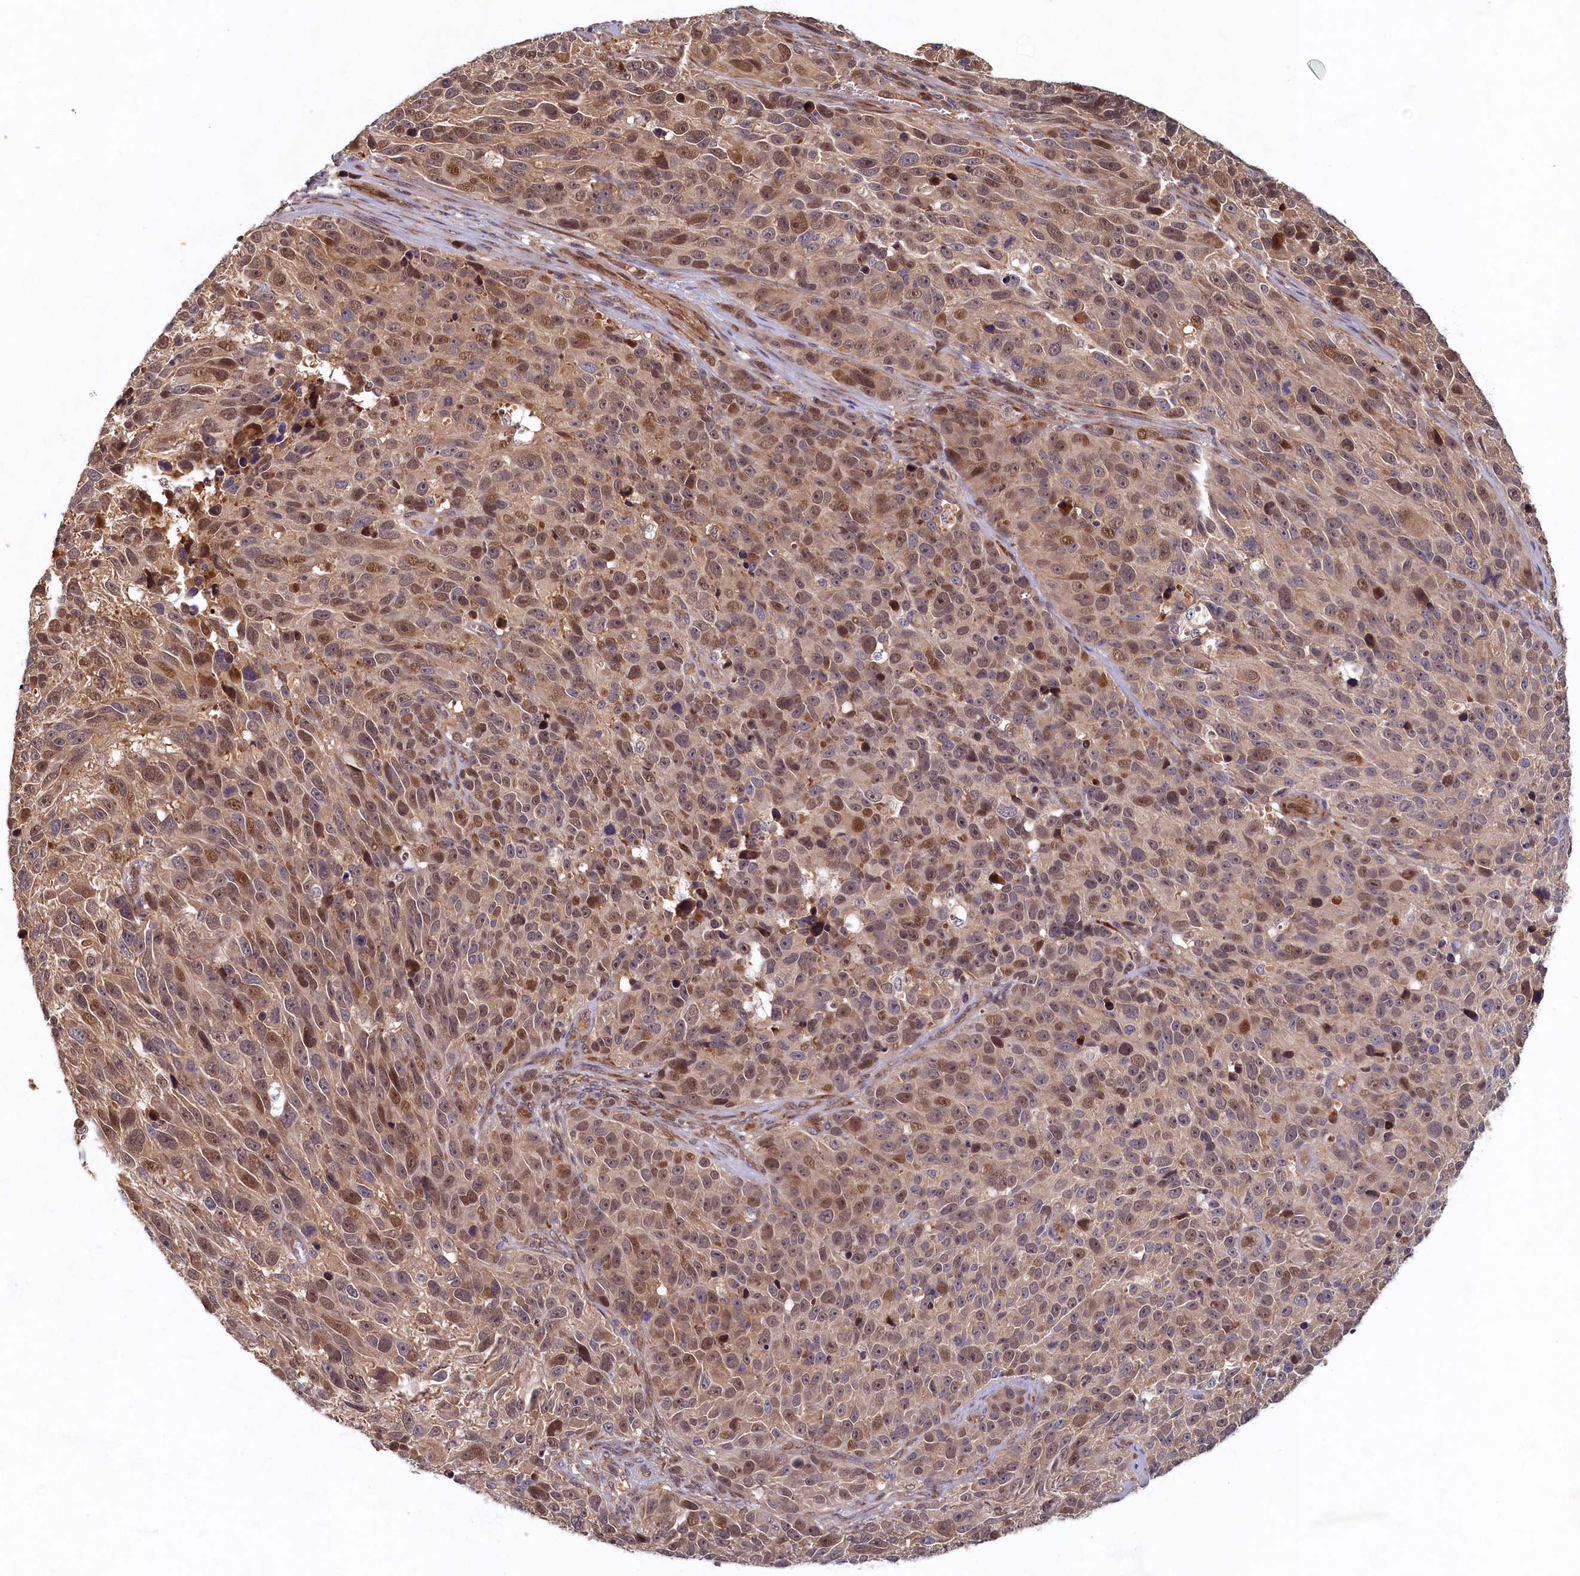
{"staining": {"intensity": "moderate", "quantity": "25%-75%", "location": "cytoplasmic/membranous,nuclear"}, "tissue": "melanoma", "cell_type": "Tumor cells", "image_type": "cancer", "snomed": [{"axis": "morphology", "description": "Malignant melanoma, NOS"}, {"axis": "topography", "description": "Skin"}], "caption": "Immunohistochemical staining of malignant melanoma exhibits medium levels of moderate cytoplasmic/membranous and nuclear protein staining in about 25%-75% of tumor cells.", "gene": "LCMT2", "patient": {"sex": "male", "age": 84}}